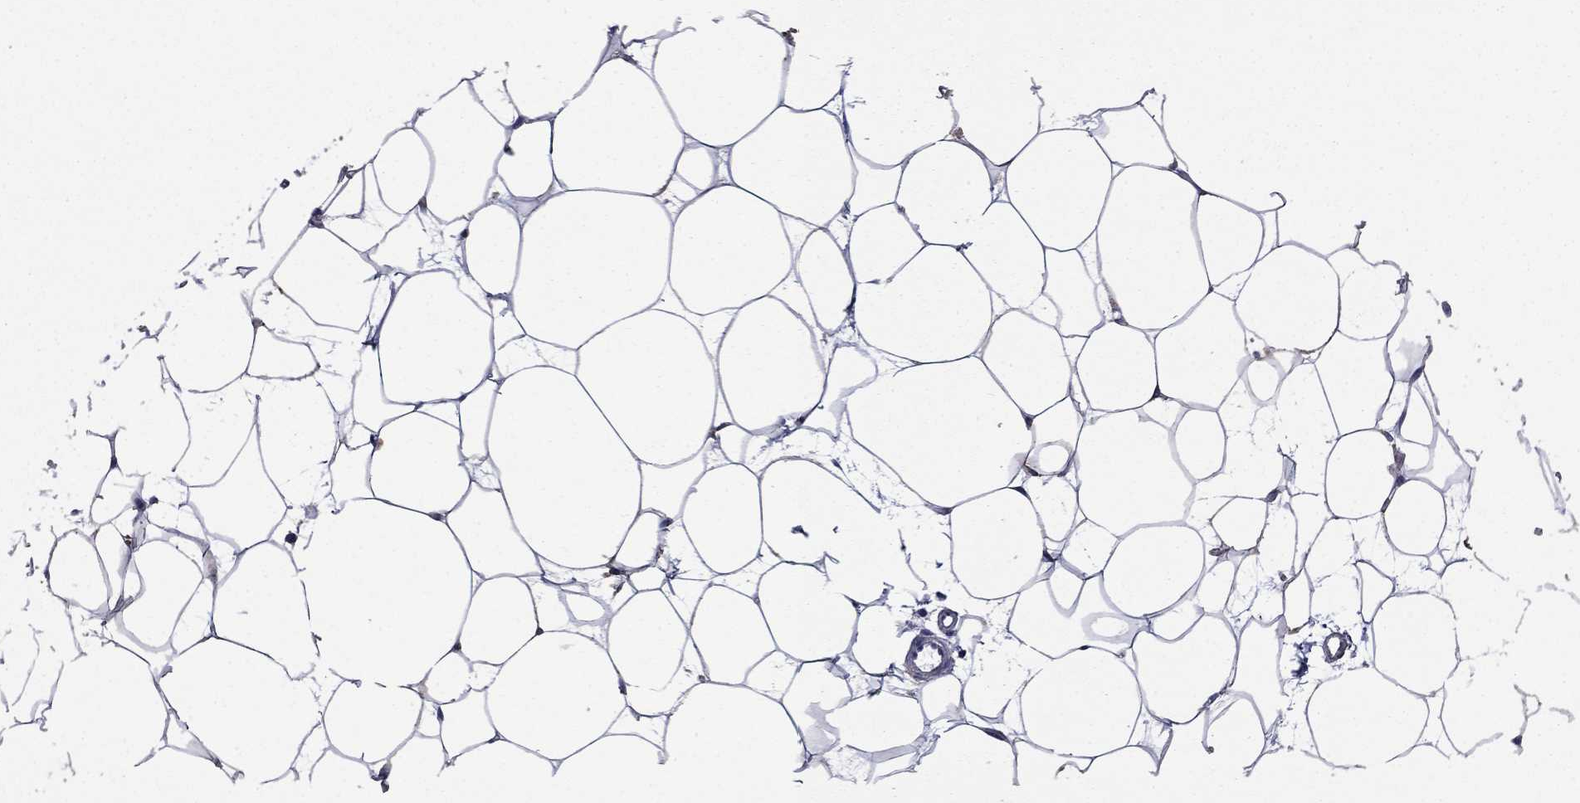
{"staining": {"intensity": "negative", "quantity": "none", "location": "none"}, "tissue": "breast", "cell_type": "Adipocytes", "image_type": "normal", "snomed": [{"axis": "morphology", "description": "Normal tissue, NOS"}, {"axis": "topography", "description": "Breast"}], "caption": "The image reveals no significant staining in adipocytes of breast.", "gene": "MFAP3L", "patient": {"sex": "female", "age": 37}}